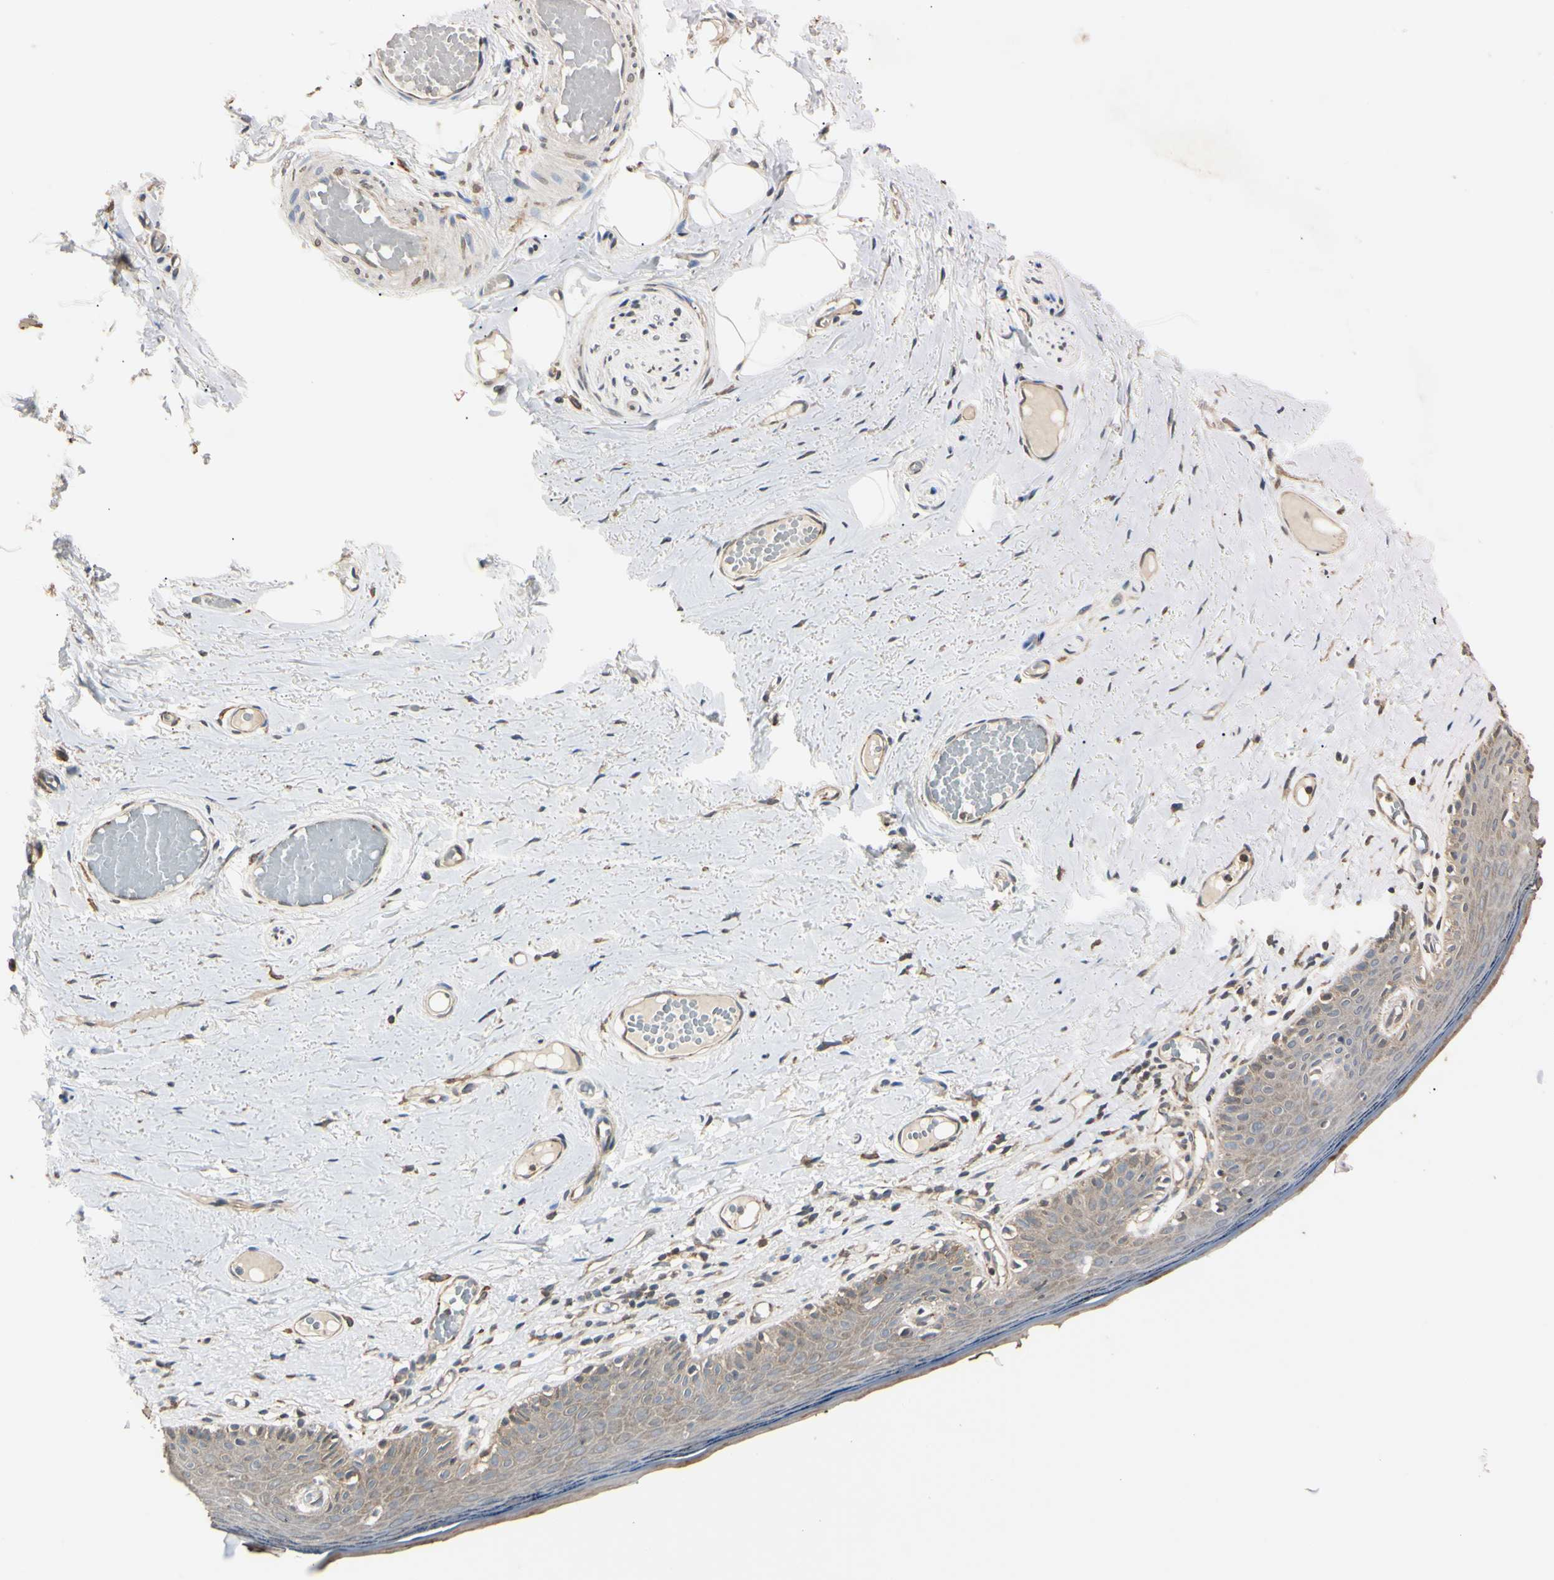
{"staining": {"intensity": "weak", "quantity": "25%-75%", "location": "cytoplasmic/membranous,nuclear"}, "tissue": "skin", "cell_type": "Epidermal cells", "image_type": "normal", "snomed": [{"axis": "morphology", "description": "Normal tissue, NOS"}, {"axis": "topography", "description": "Vulva"}], "caption": "Immunohistochemistry staining of unremarkable skin, which shows low levels of weak cytoplasmic/membranous,nuclear expression in approximately 25%-75% of epidermal cells indicating weak cytoplasmic/membranous,nuclear protein staining. The staining was performed using DAB (3,3'-diaminobenzidine) (brown) for protein detection and nuclei were counterstained in hematoxylin (blue).", "gene": "EPN1", "patient": {"sex": "female", "age": 54}}